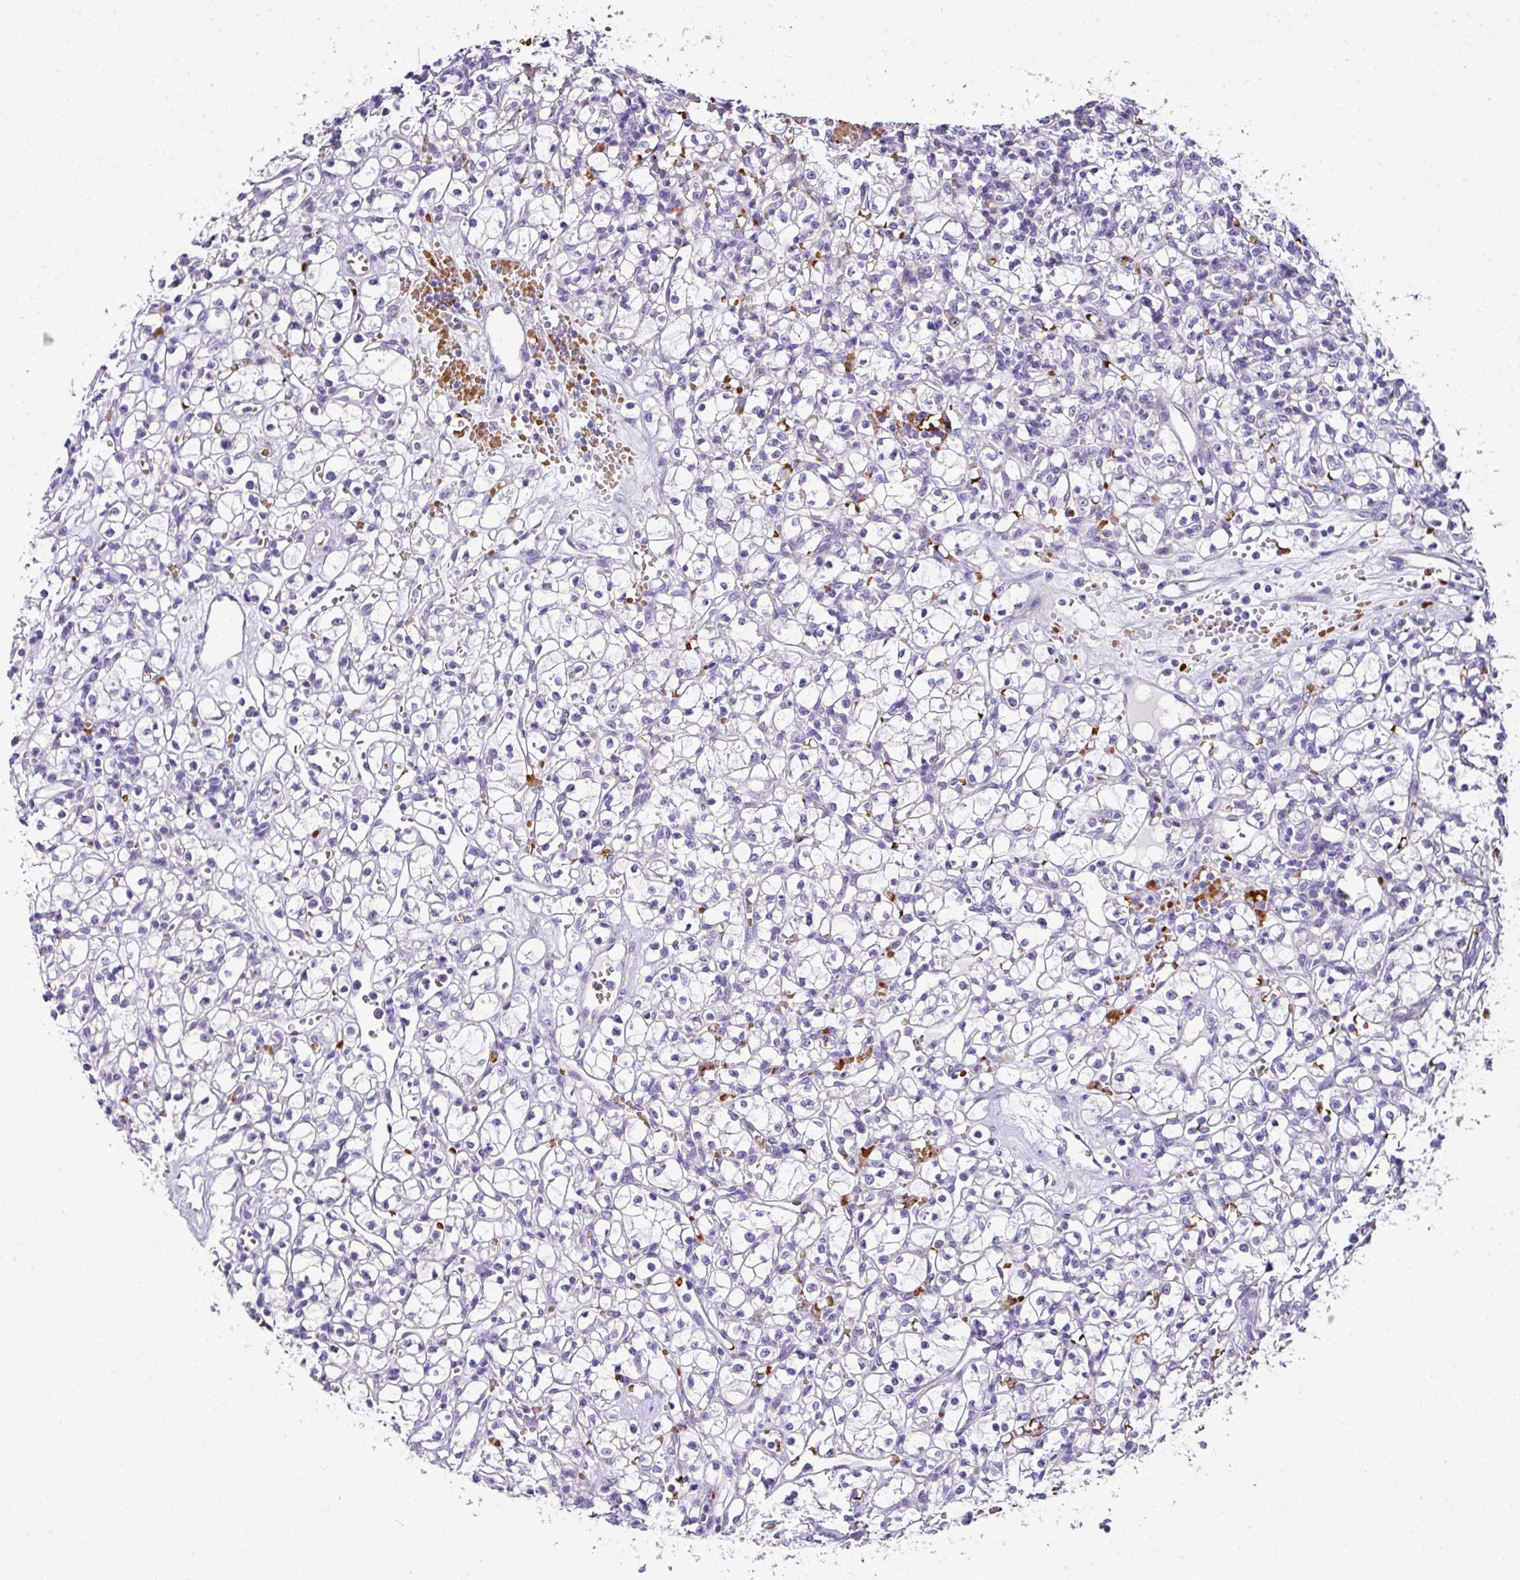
{"staining": {"intensity": "negative", "quantity": "none", "location": "none"}, "tissue": "renal cancer", "cell_type": "Tumor cells", "image_type": "cancer", "snomed": [{"axis": "morphology", "description": "Adenocarcinoma, NOS"}, {"axis": "topography", "description": "Kidney"}], "caption": "Renal adenocarcinoma was stained to show a protein in brown. There is no significant expression in tumor cells.", "gene": "NAPSA", "patient": {"sex": "female", "age": 59}}